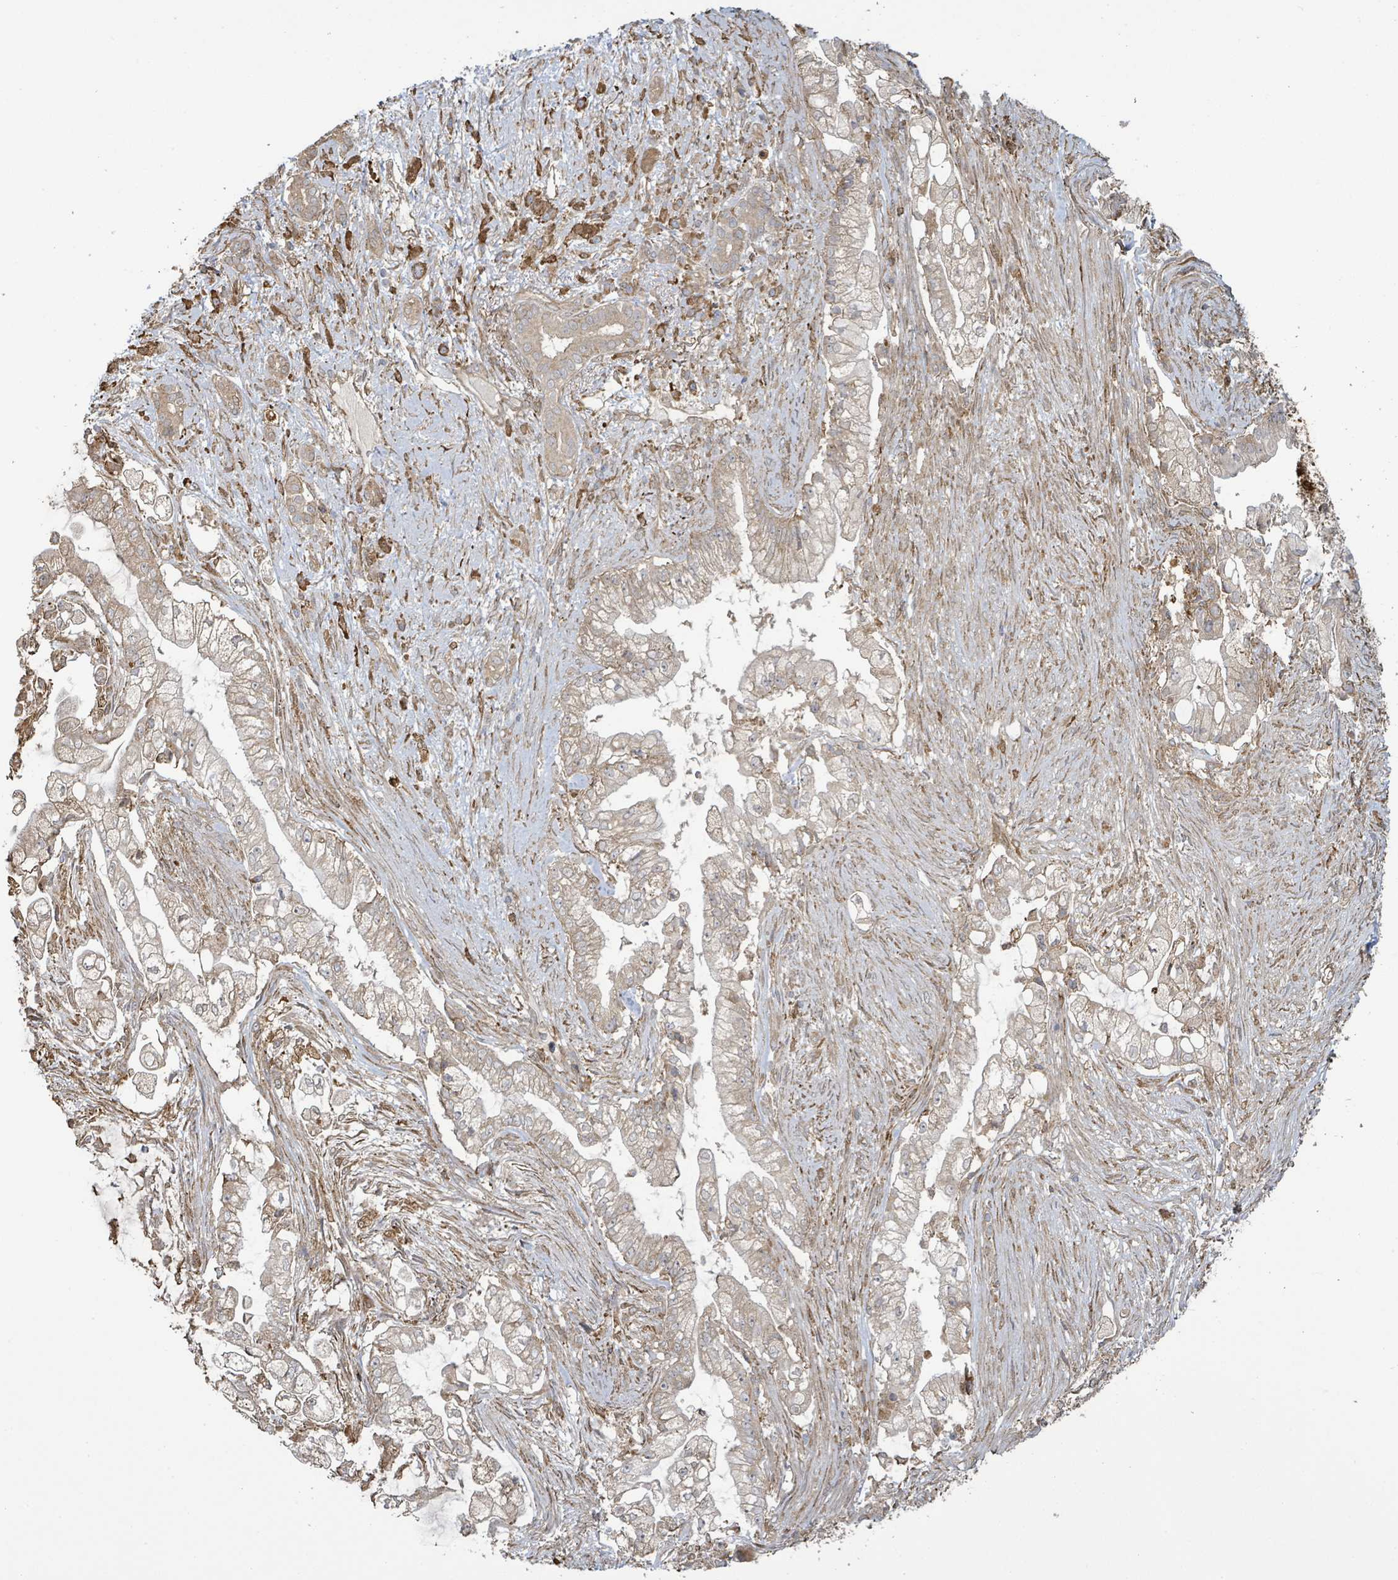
{"staining": {"intensity": "weak", "quantity": ">75%", "location": "cytoplasmic/membranous"}, "tissue": "pancreatic cancer", "cell_type": "Tumor cells", "image_type": "cancer", "snomed": [{"axis": "morphology", "description": "Adenocarcinoma, NOS"}, {"axis": "topography", "description": "Pancreas"}], "caption": "Immunohistochemical staining of human pancreatic cancer (adenocarcinoma) displays low levels of weak cytoplasmic/membranous protein positivity in about >75% of tumor cells.", "gene": "ARPIN", "patient": {"sex": "female", "age": 69}}